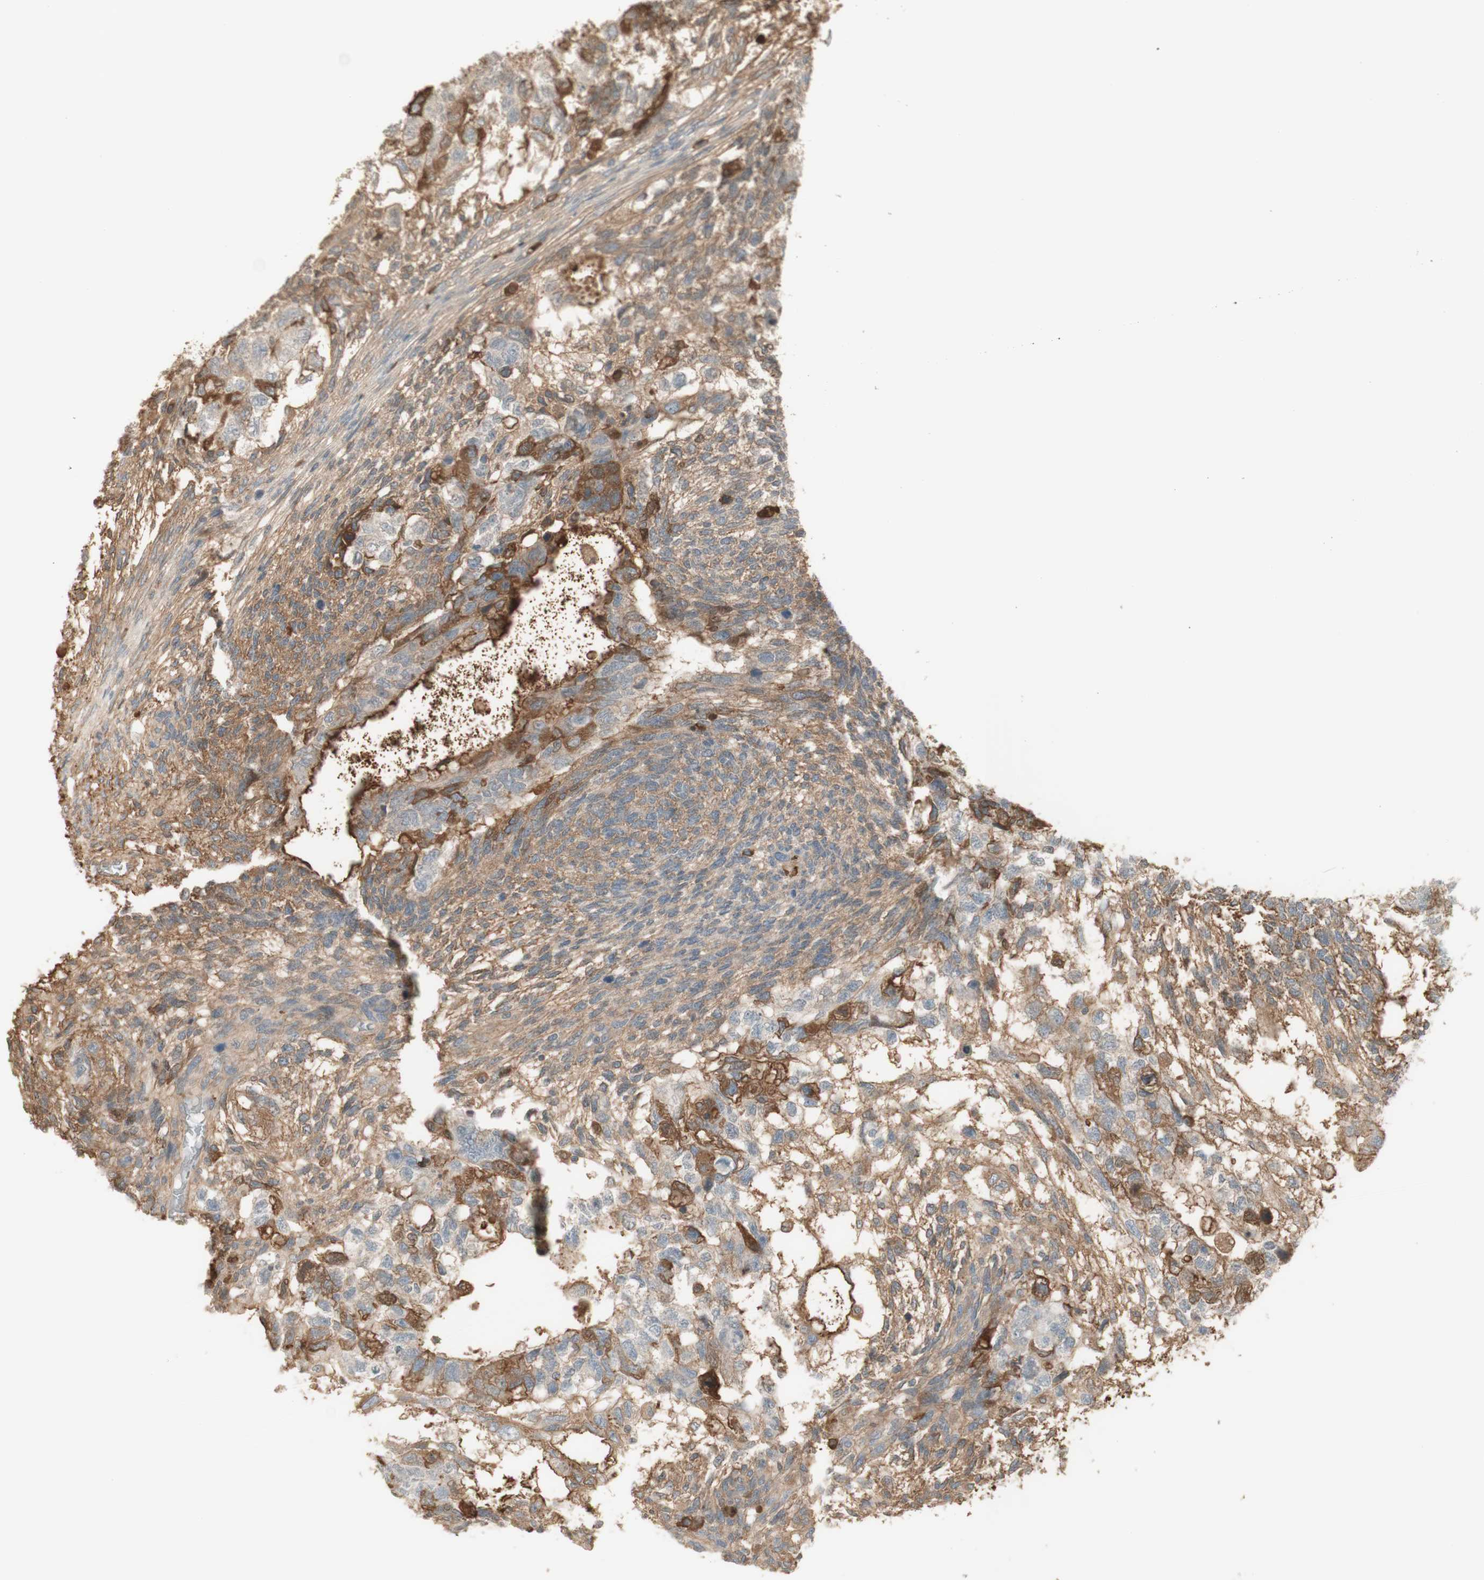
{"staining": {"intensity": "moderate", "quantity": ">75%", "location": "cytoplasmic/membranous,nuclear"}, "tissue": "testis cancer", "cell_type": "Tumor cells", "image_type": "cancer", "snomed": [{"axis": "morphology", "description": "Normal tissue, NOS"}, {"axis": "morphology", "description": "Carcinoma, Embryonal, NOS"}, {"axis": "topography", "description": "Testis"}], "caption": "Immunohistochemistry (IHC) micrograph of neoplastic tissue: human embryonal carcinoma (testis) stained using immunohistochemistry (IHC) displays medium levels of moderate protein expression localized specifically in the cytoplasmic/membranous and nuclear of tumor cells, appearing as a cytoplasmic/membranous and nuclear brown color.", "gene": "NID1", "patient": {"sex": "male", "age": 36}}